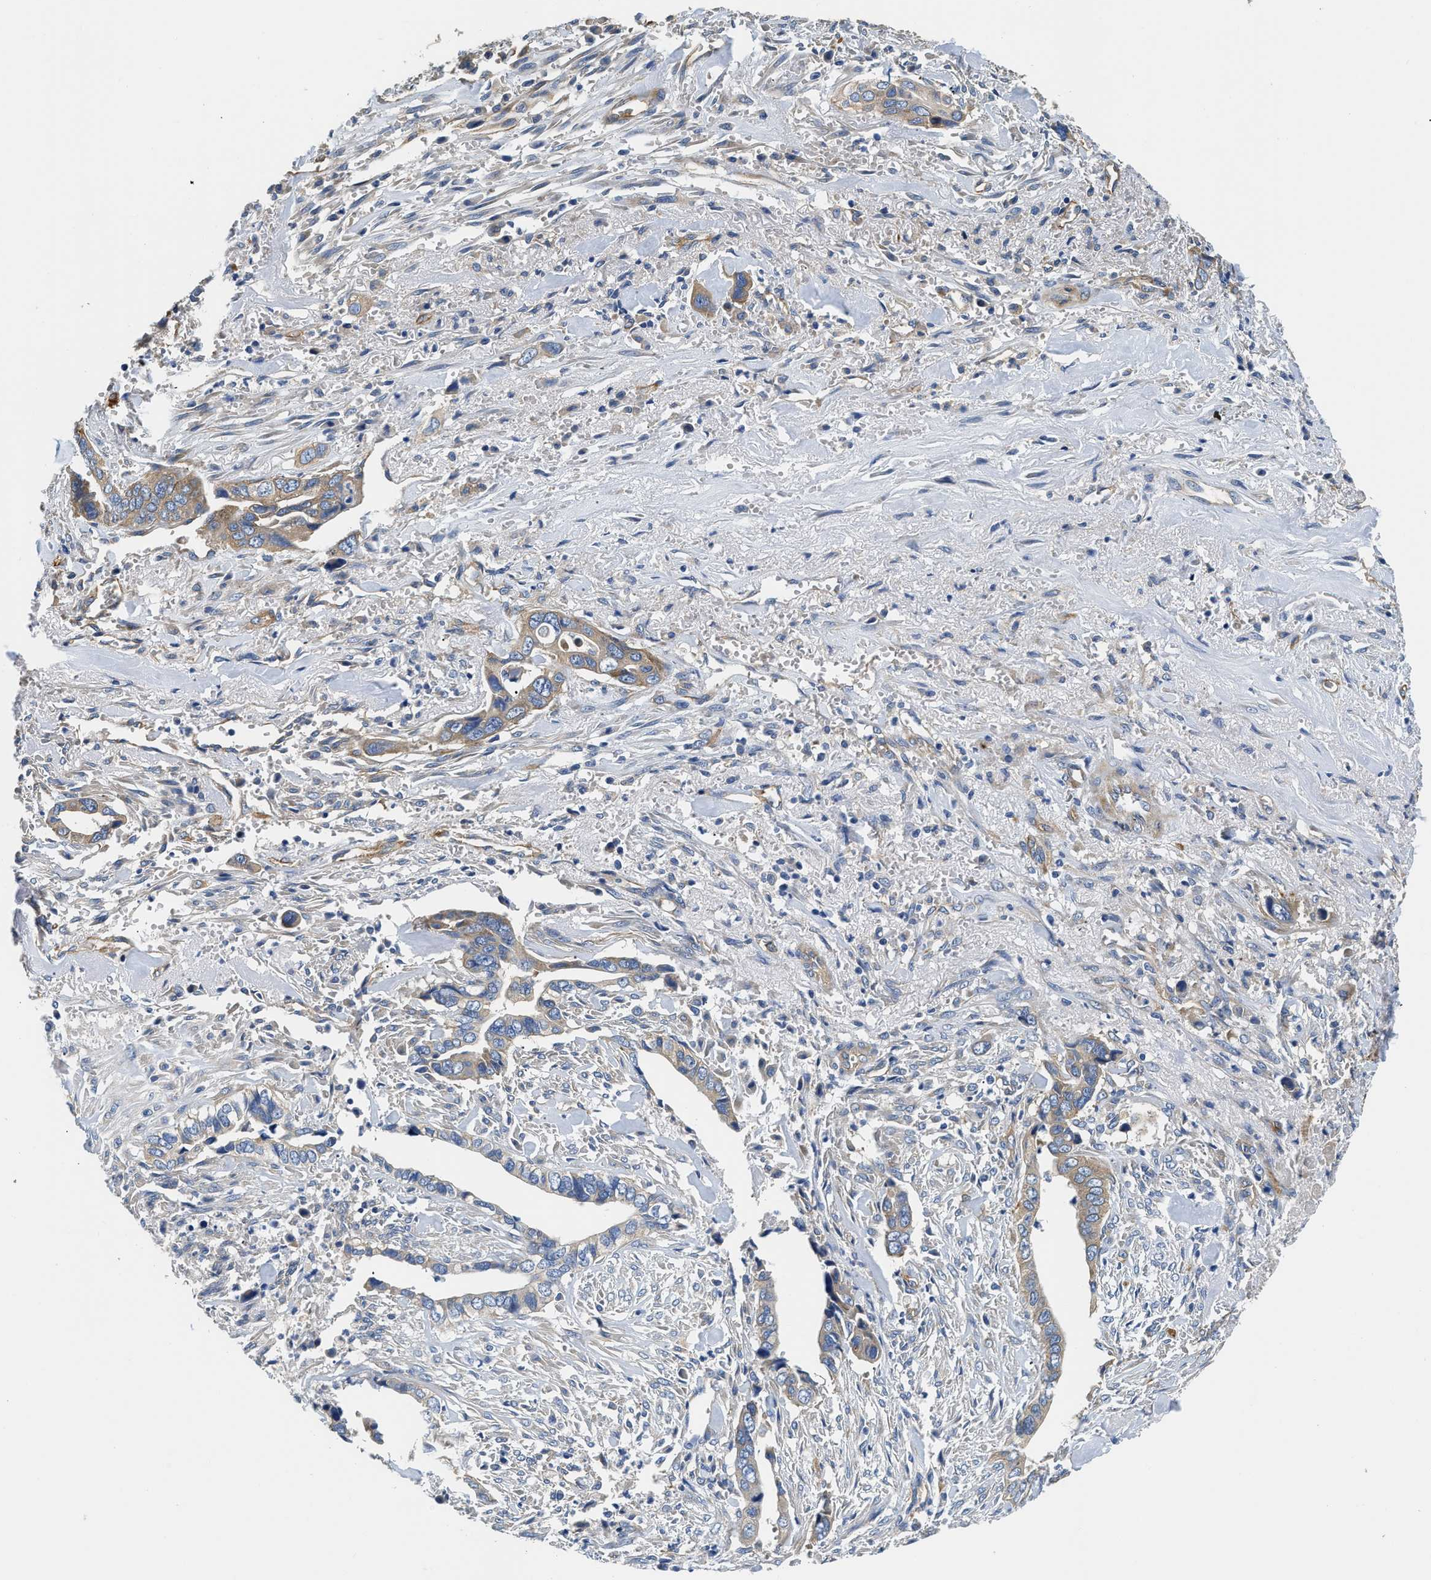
{"staining": {"intensity": "moderate", "quantity": "25%-75%", "location": "cytoplasmic/membranous"}, "tissue": "liver cancer", "cell_type": "Tumor cells", "image_type": "cancer", "snomed": [{"axis": "morphology", "description": "Cholangiocarcinoma"}, {"axis": "topography", "description": "Liver"}], "caption": "Liver cancer (cholangiocarcinoma) stained with DAB (3,3'-diaminobenzidine) IHC reveals medium levels of moderate cytoplasmic/membranous positivity in about 25%-75% of tumor cells.", "gene": "CSDE1", "patient": {"sex": "female", "age": 79}}